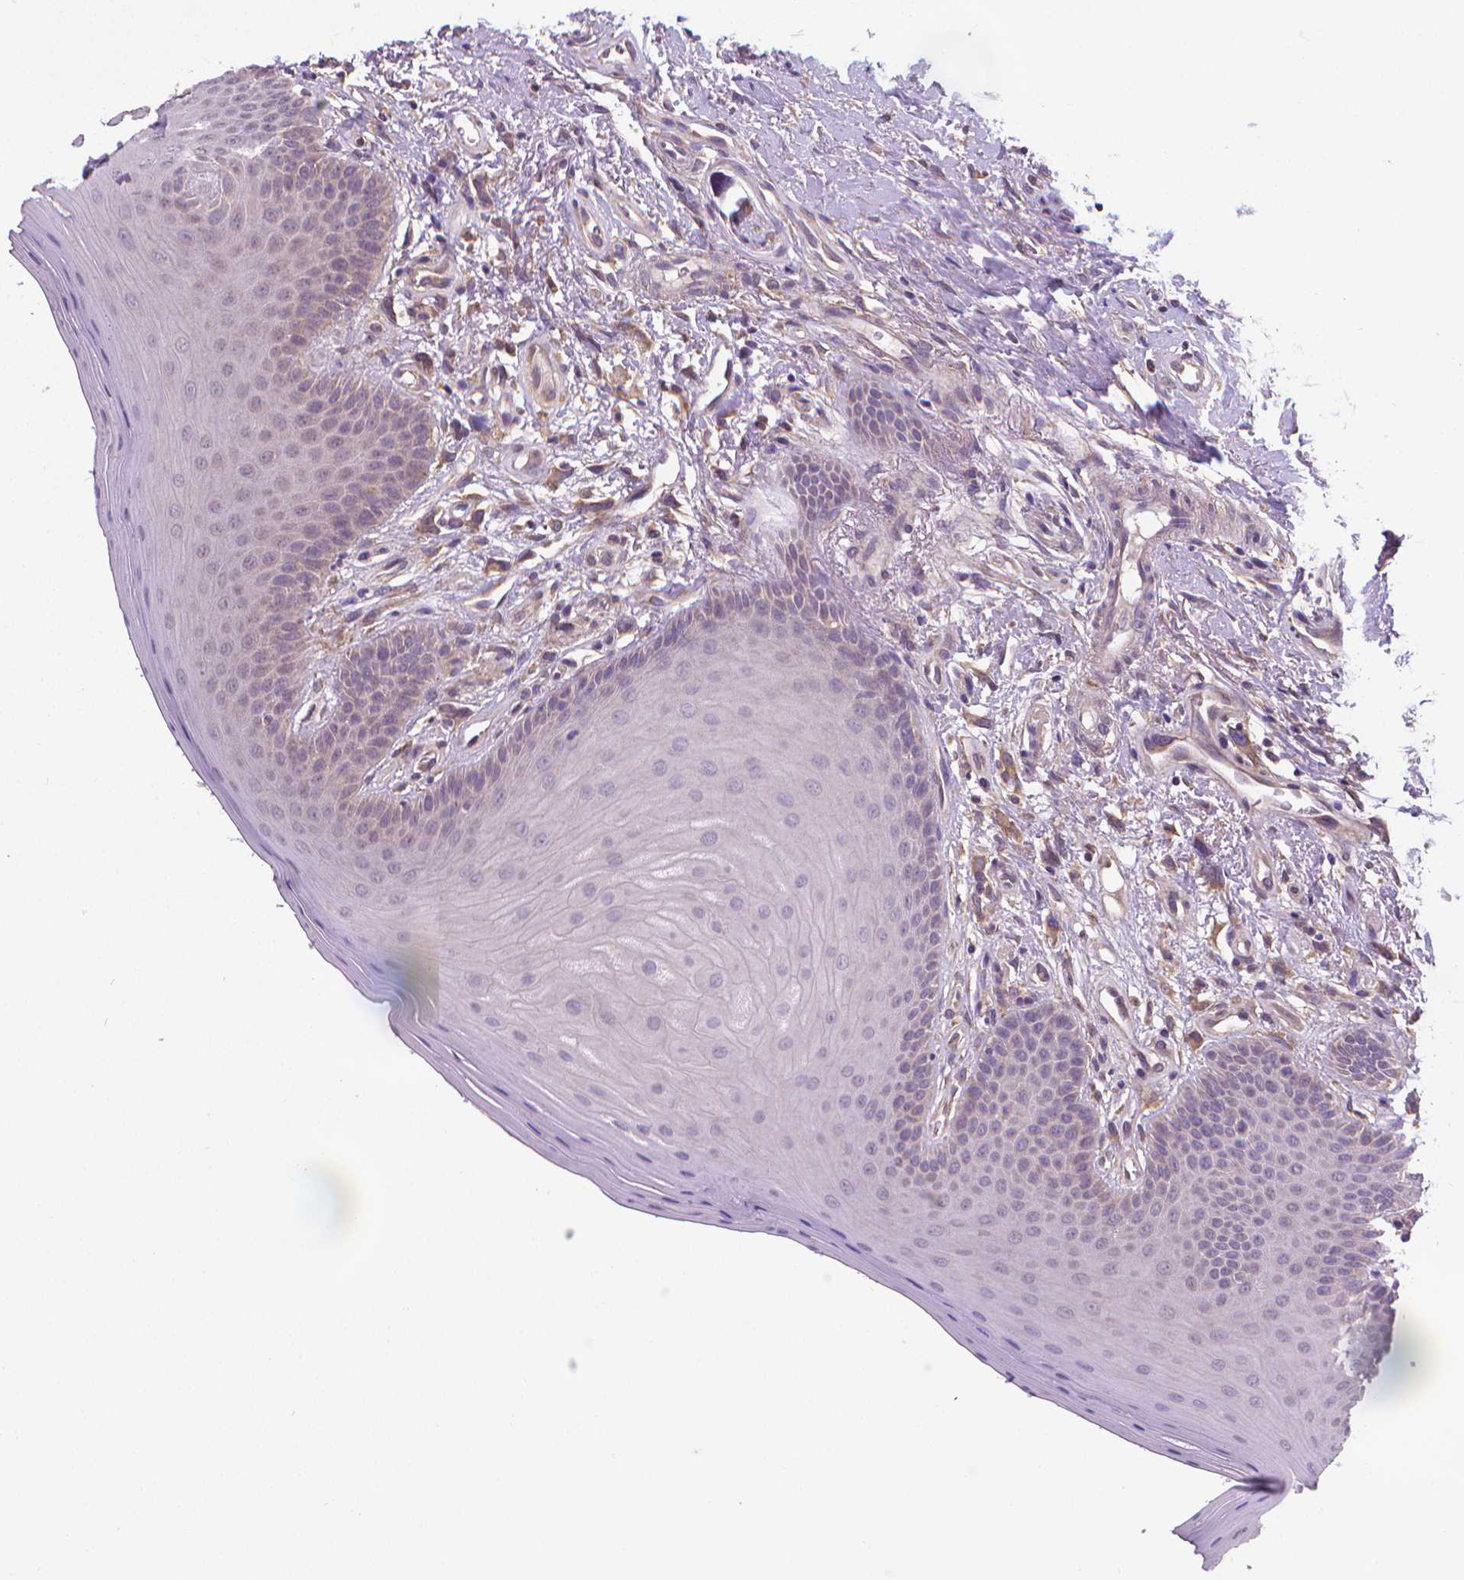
{"staining": {"intensity": "weak", "quantity": "<25%", "location": "cytoplasmic/membranous"}, "tissue": "oral mucosa", "cell_type": "Squamous epithelial cells", "image_type": "normal", "snomed": [{"axis": "morphology", "description": "Normal tissue, NOS"}, {"axis": "morphology", "description": "Normal morphology"}, {"axis": "topography", "description": "Oral tissue"}], "caption": "The photomicrograph shows no staining of squamous epithelial cells in benign oral mucosa. (Brightfield microscopy of DAB (3,3'-diaminobenzidine) IHC at high magnification).", "gene": "GPR63", "patient": {"sex": "female", "age": 76}}